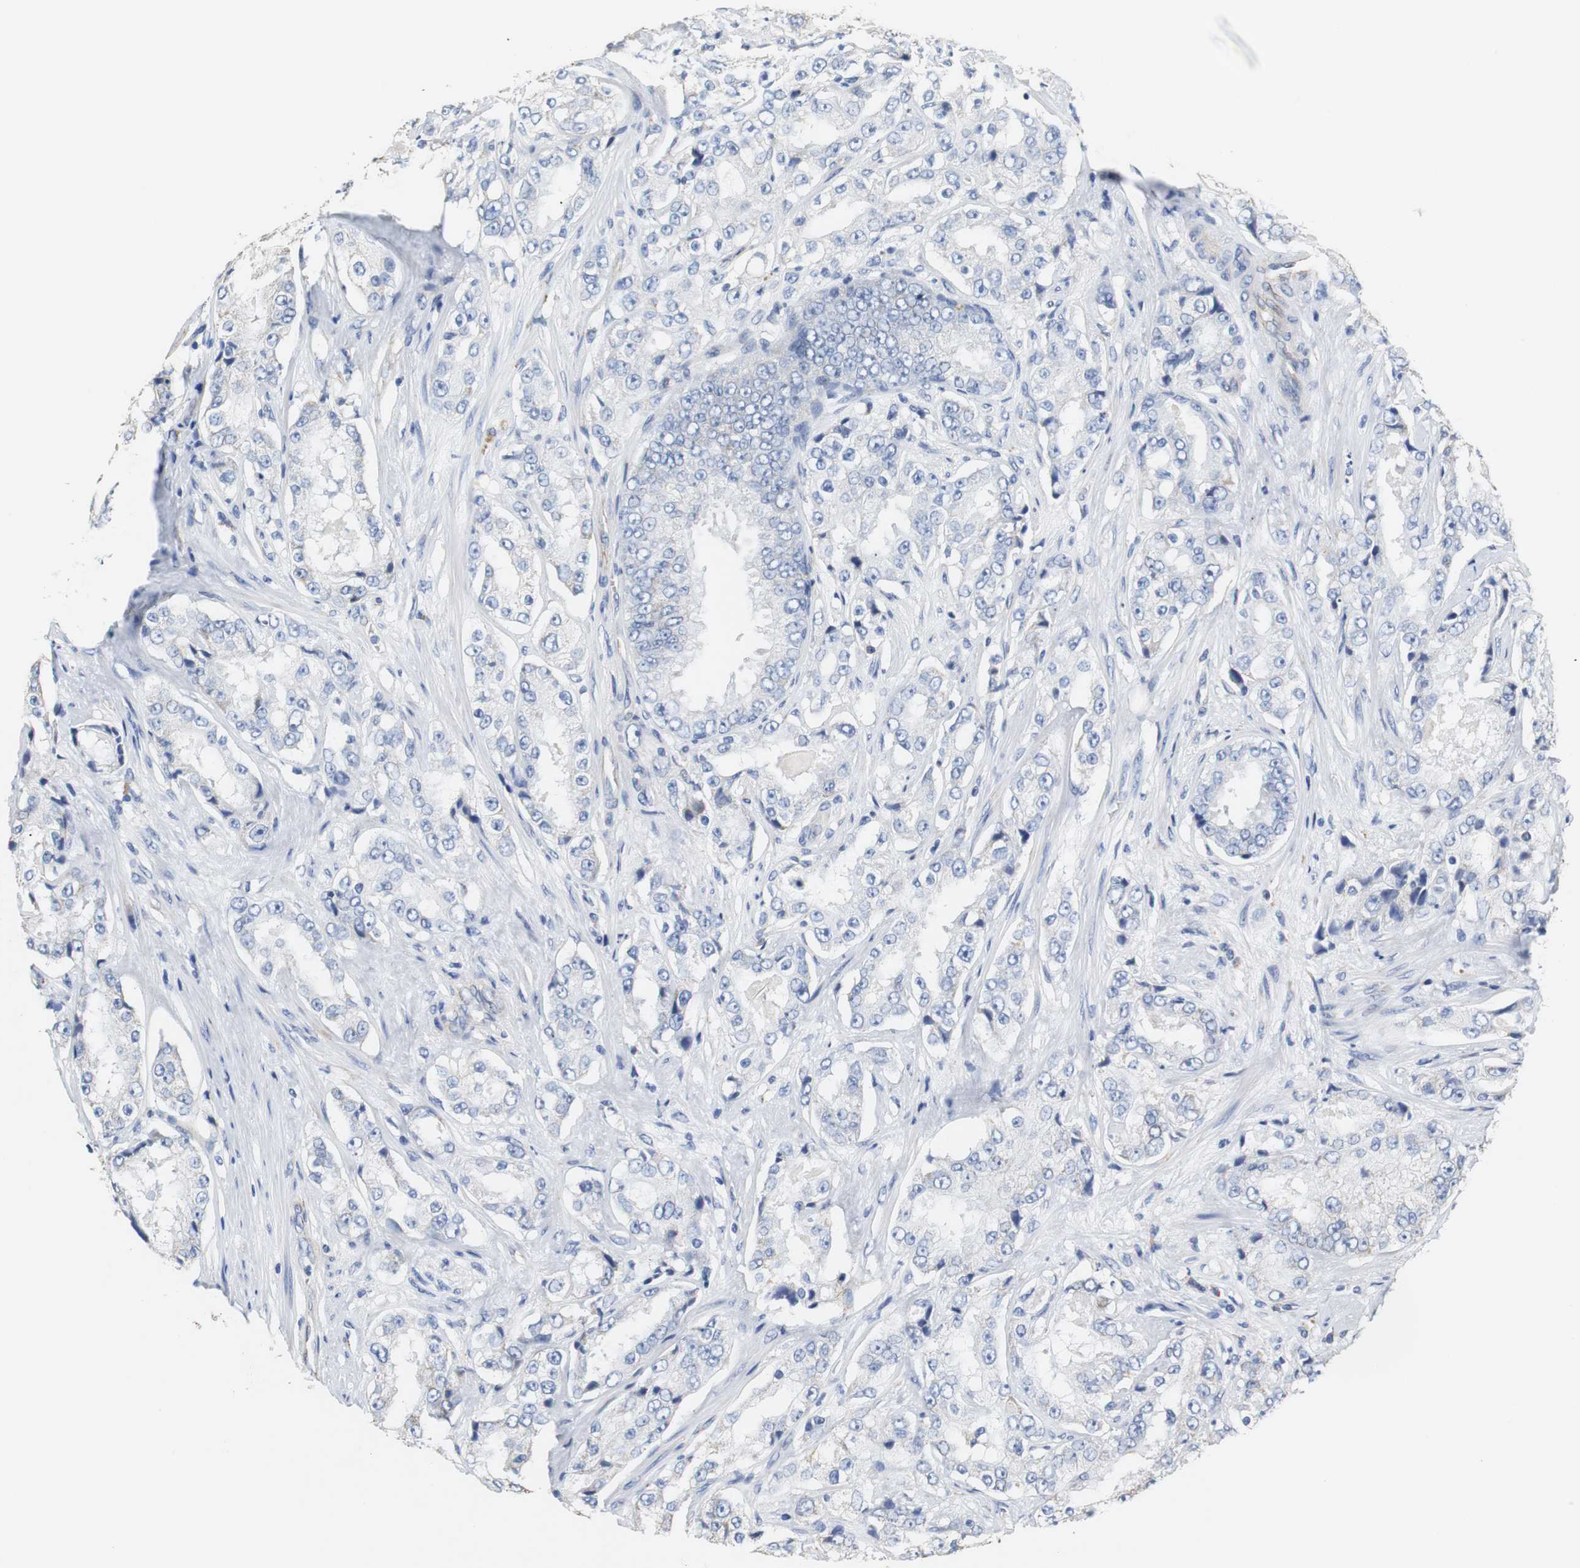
{"staining": {"intensity": "negative", "quantity": "none", "location": "none"}, "tissue": "prostate cancer", "cell_type": "Tumor cells", "image_type": "cancer", "snomed": [{"axis": "morphology", "description": "Adenocarcinoma, High grade"}, {"axis": "topography", "description": "Prostate"}], "caption": "This is an immunohistochemistry (IHC) photomicrograph of human prostate adenocarcinoma (high-grade). There is no staining in tumor cells.", "gene": "PCK1", "patient": {"sex": "male", "age": 73}}